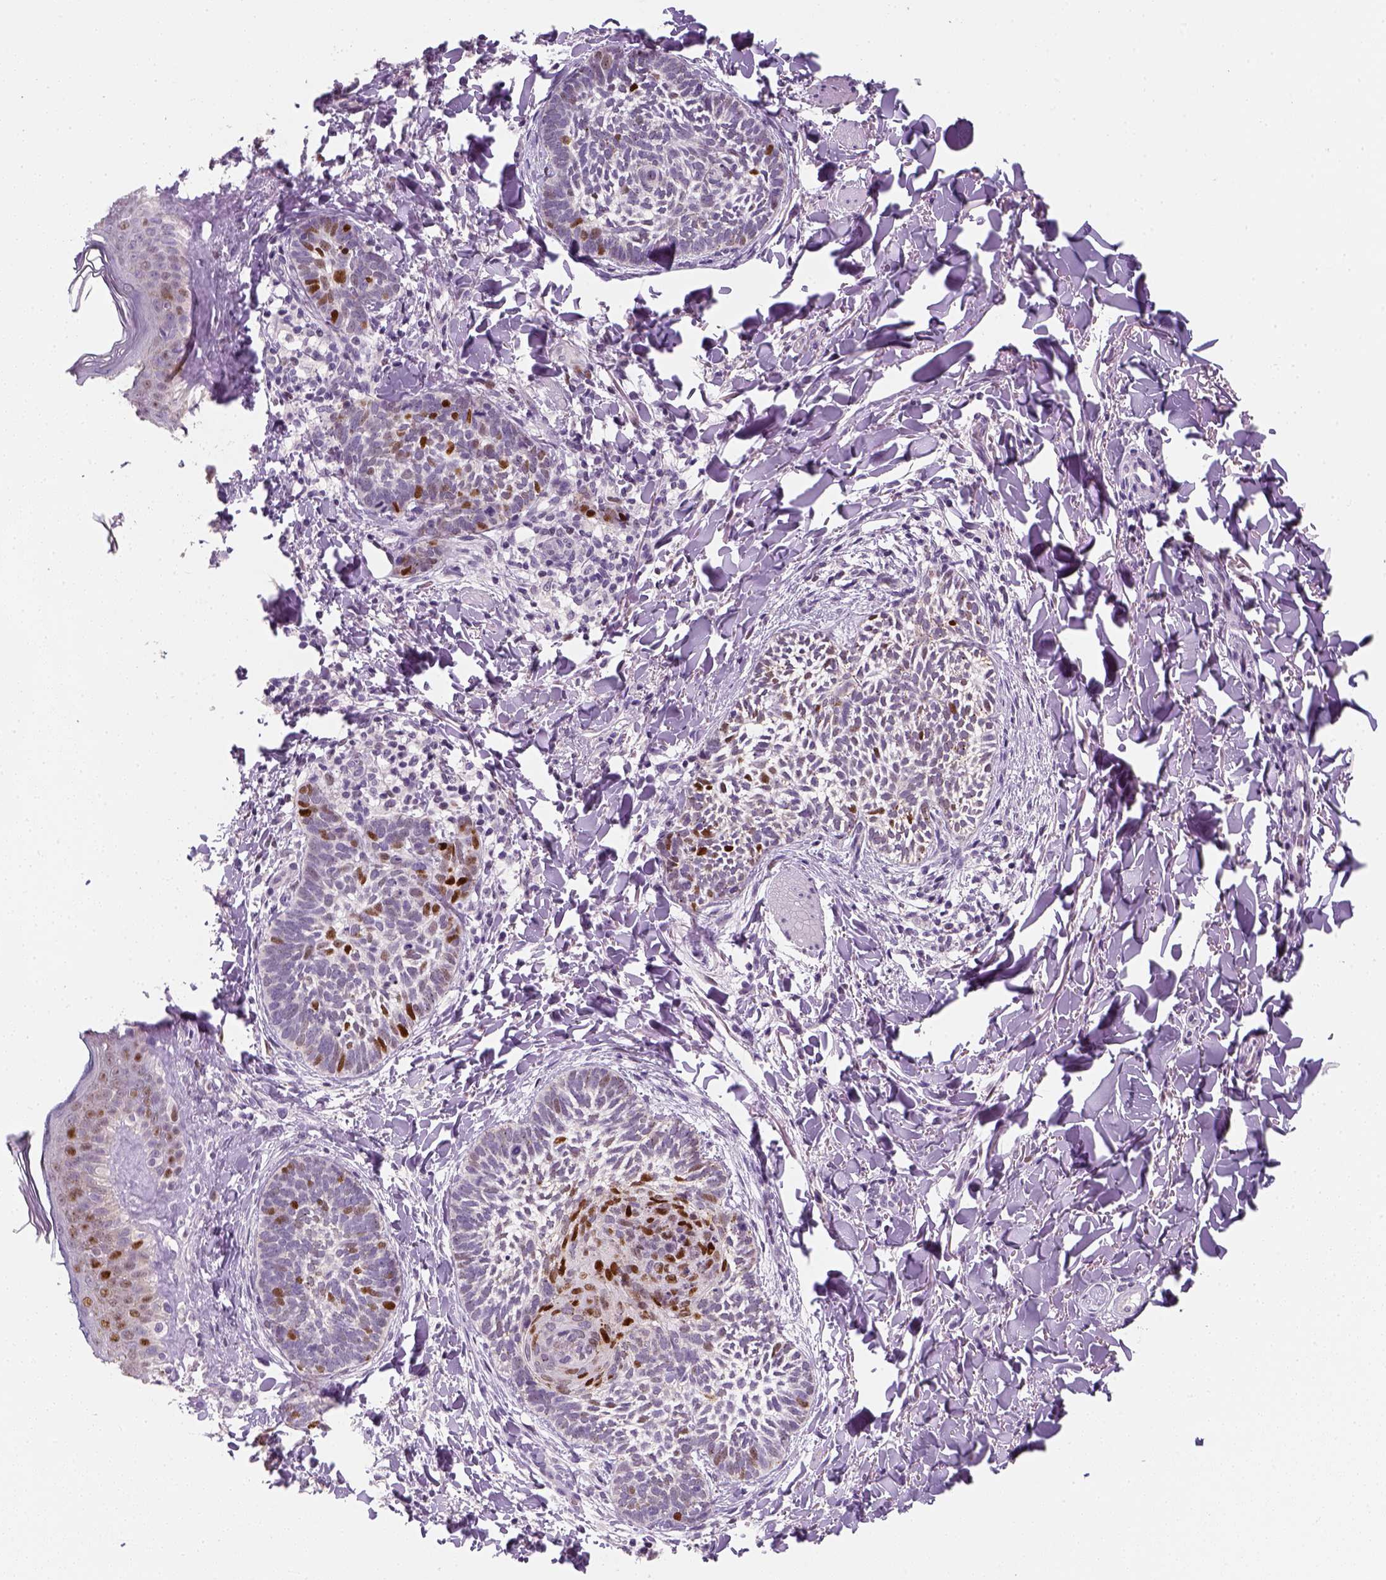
{"staining": {"intensity": "strong", "quantity": "<25%", "location": "nuclear"}, "tissue": "skin cancer", "cell_type": "Tumor cells", "image_type": "cancer", "snomed": [{"axis": "morphology", "description": "Normal tissue, NOS"}, {"axis": "morphology", "description": "Basal cell carcinoma"}, {"axis": "topography", "description": "Skin"}], "caption": "Immunohistochemistry histopathology image of skin cancer (basal cell carcinoma) stained for a protein (brown), which reveals medium levels of strong nuclear staining in about <25% of tumor cells.", "gene": "TP53", "patient": {"sex": "male", "age": 46}}